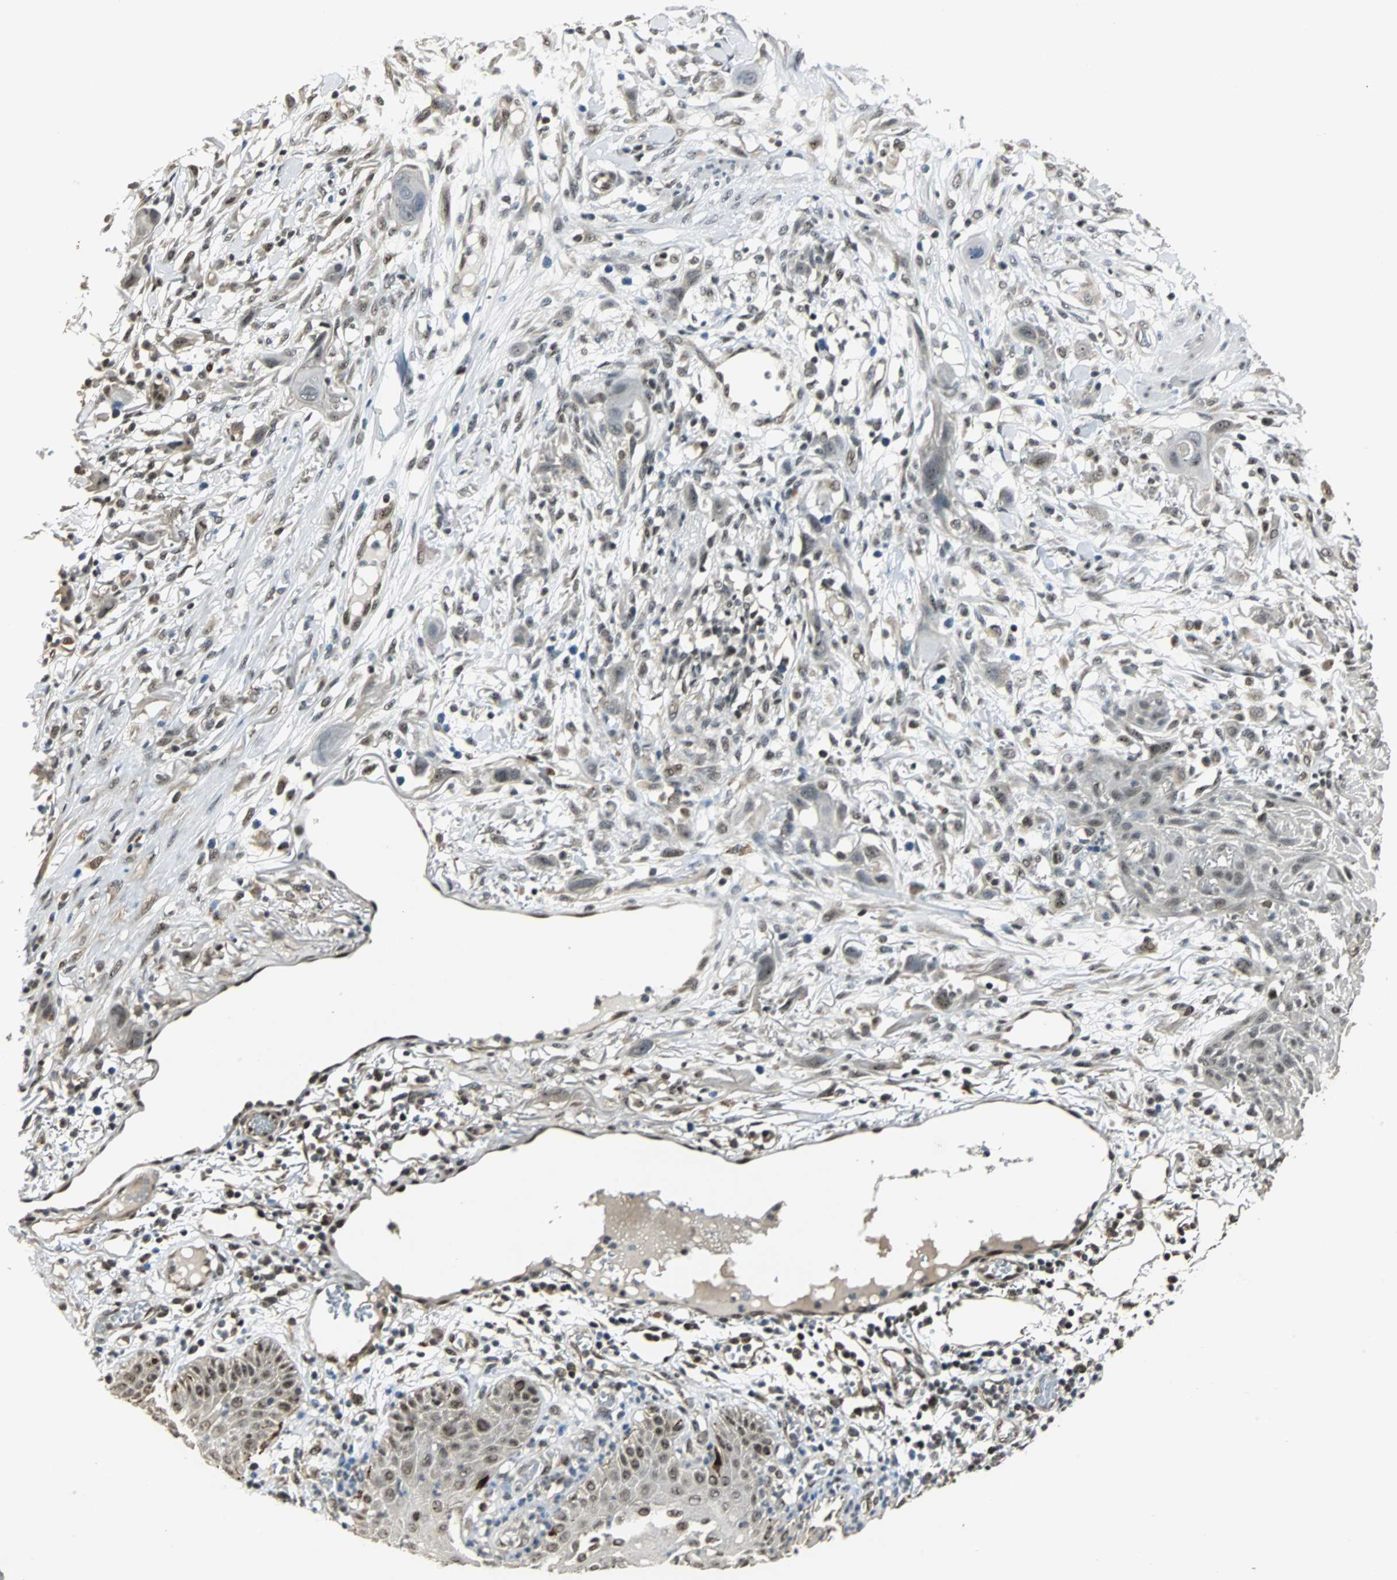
{"staining": {"intensity": "moderate", "quantity": ">75%", "location": "nuclear"}, "tissue": "skin cancer", "cell_type": "Tumor cells", "image_type": "cancer", "snomed": [{"axis": "morphology", "description": "Normal tissue, NOS"}, {"axis": "morphology", "description": "Squamous cell carcinoma, NOS"}, {"axis": "topography", "description": "Skin"}], "caption": "There is medium levels of moderate nuclear staining in tumor cells of skin cancer (squamous cell carcinoma), as demonstrated by immunohistochemical staining (brown color).", "gene": "MED4", "patient": {"sex": "female", "age": 59}}